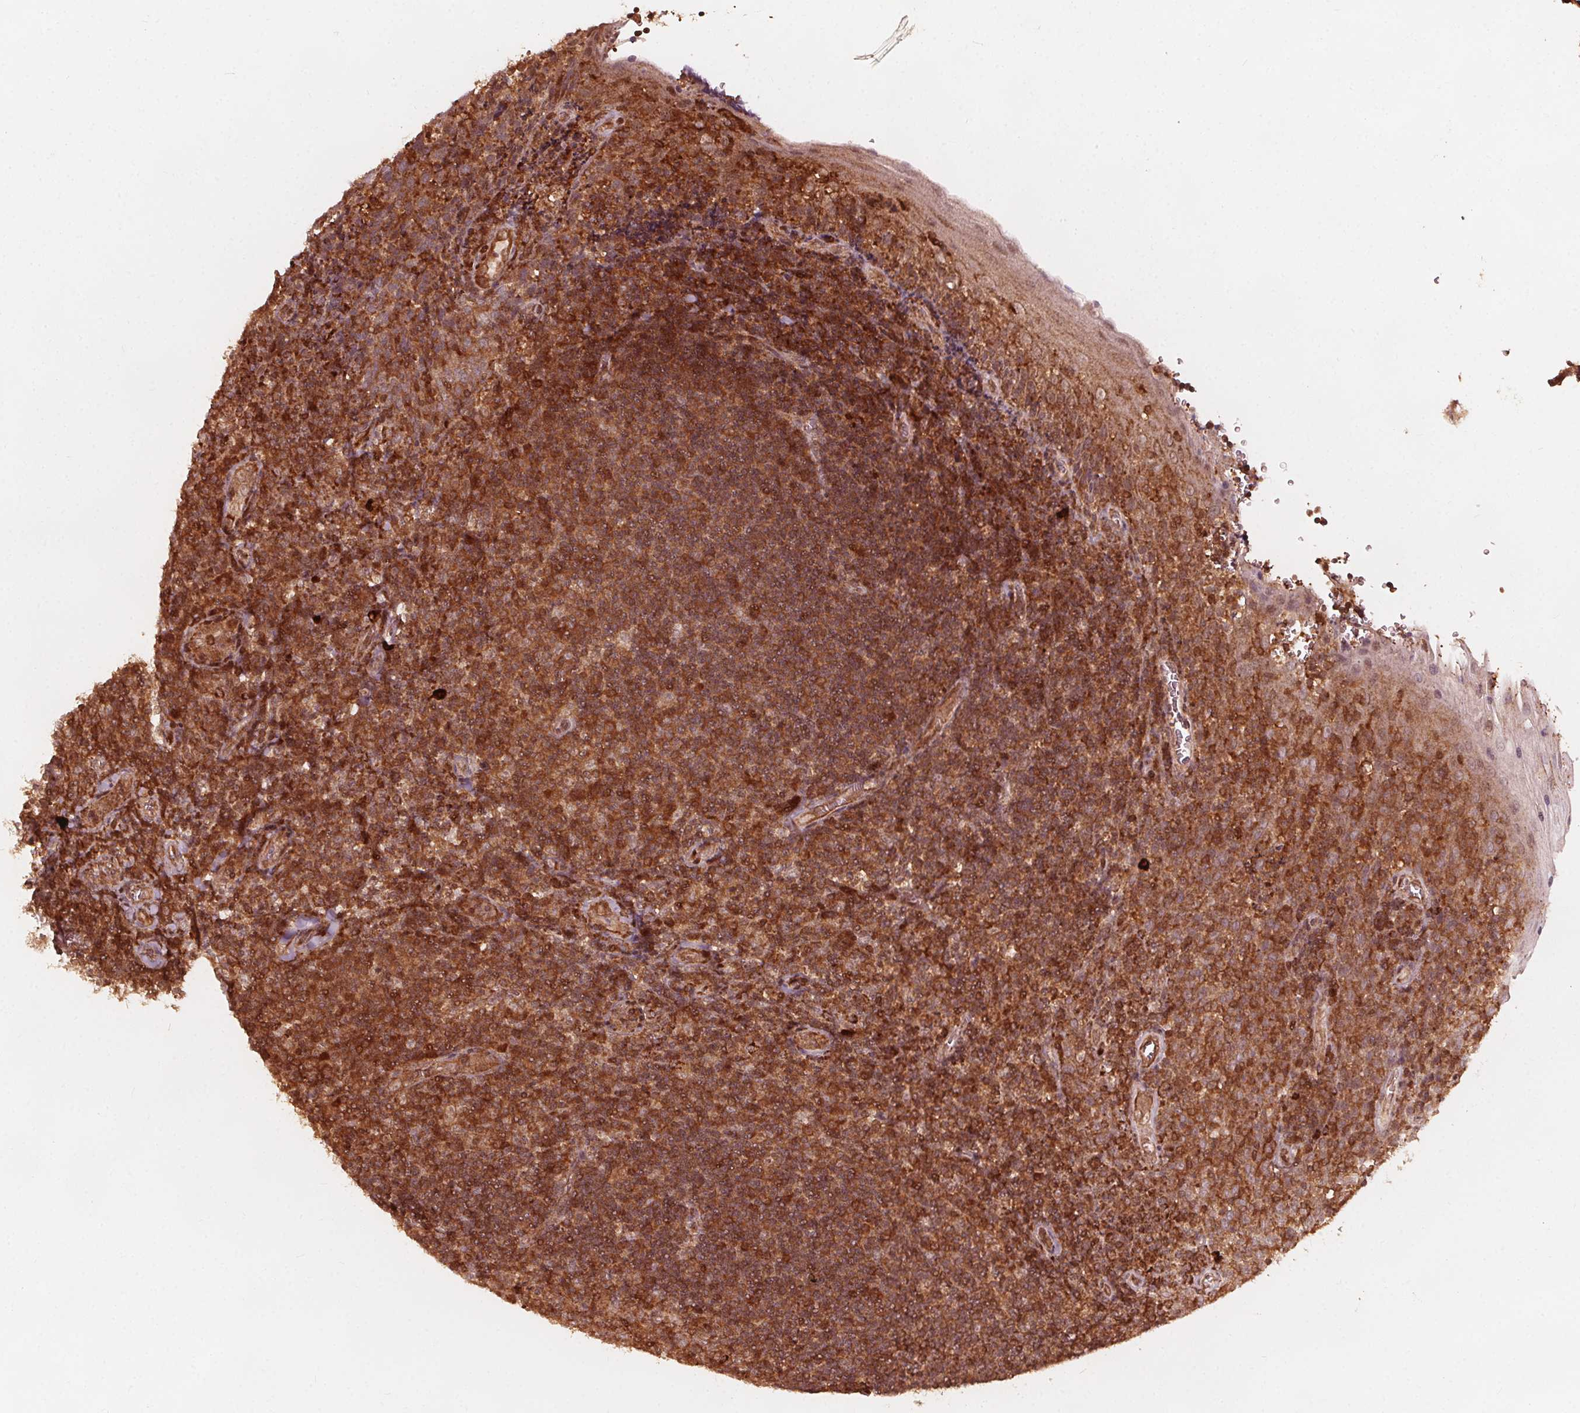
{"staining": {"intensity": "strong", "quantity": ">75%", "location": "cytoplasmic/membranous,nuclear"}, "tissue": "tonsil", "cell_type": "Germinal center cells", "image_type": "normal", "snomed": [{"axis": "morphology", "description": "Normal tissue, NOS"}, {"axis": "morphology", "description": "Inflammation, NOS"}, {"axis": "topography", "description": "Tonsil"}], "caption": "Immunohistochemistry (IHC) micrograph of unremarkable tonsil: human tonsil stained using IHC displays high levels of strong protein expression localized specifically in the cytoplasmic/membranous,nuclear of germinal center cells, appearing as a cytoplasmic/membranous,nuclear brown color.", "gene": "AIP", "patient": {"sex": "female", "age": 31}}